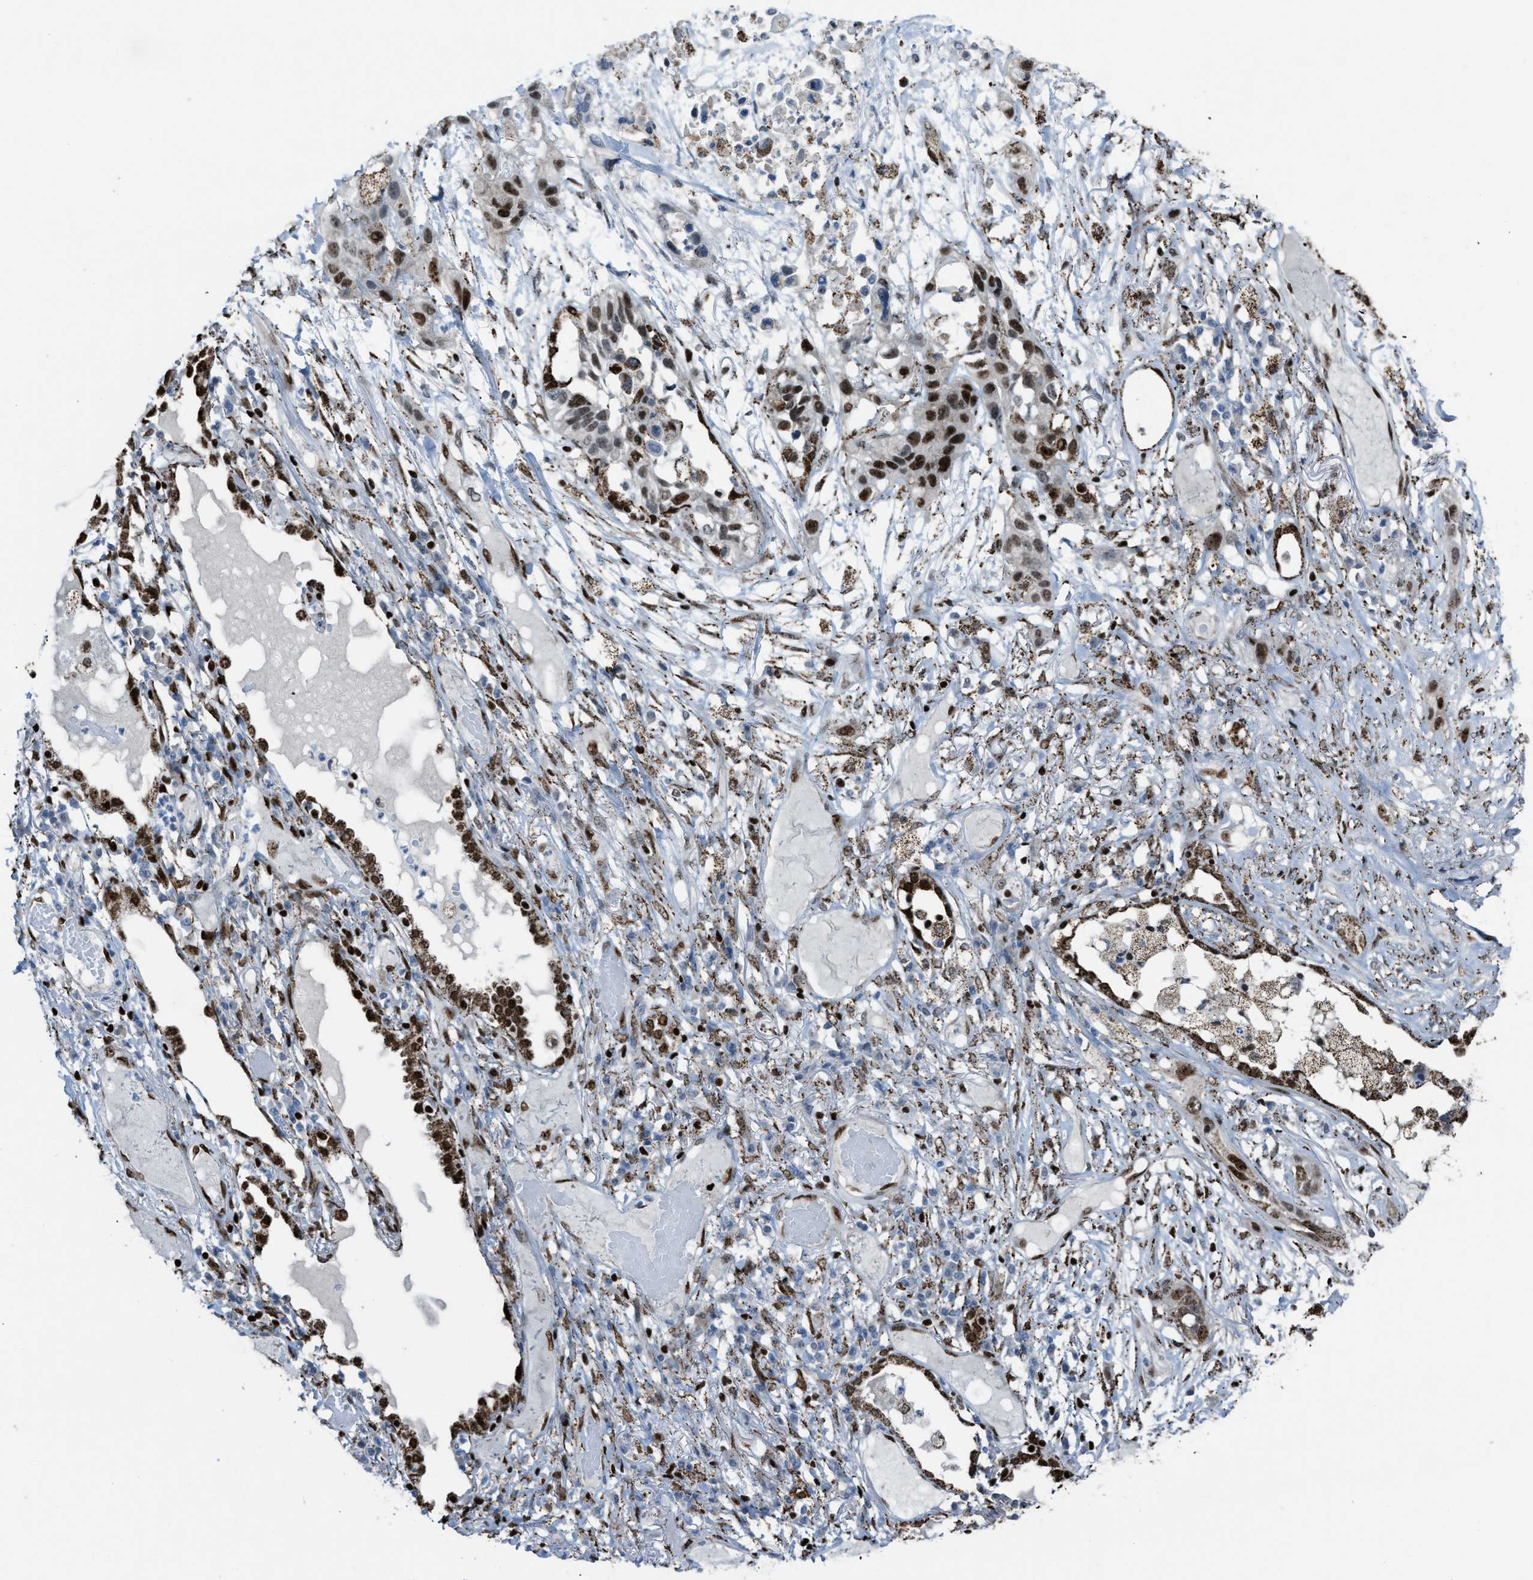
{"staining": {"intensity": "strong", "quantity": "25%-75%", "location": "nuclear"}, "tissue": "lung cancer", "cell_type": "Tumor cells", "image_type": "cancer", "snomed": [{"axis": "morphology", "description": "Squamous cell carcinoma, NOS"}, {"axis": "topography", "description": "Lung"}], "caption": "Tumor cells display strong nuclear positivity in about 25%-75% of cells in lung squamous cell carcinoma. Nuclei are stained in blue.", "gene": "SLFN5", "patient": {"sex": "male", "age": 71}}